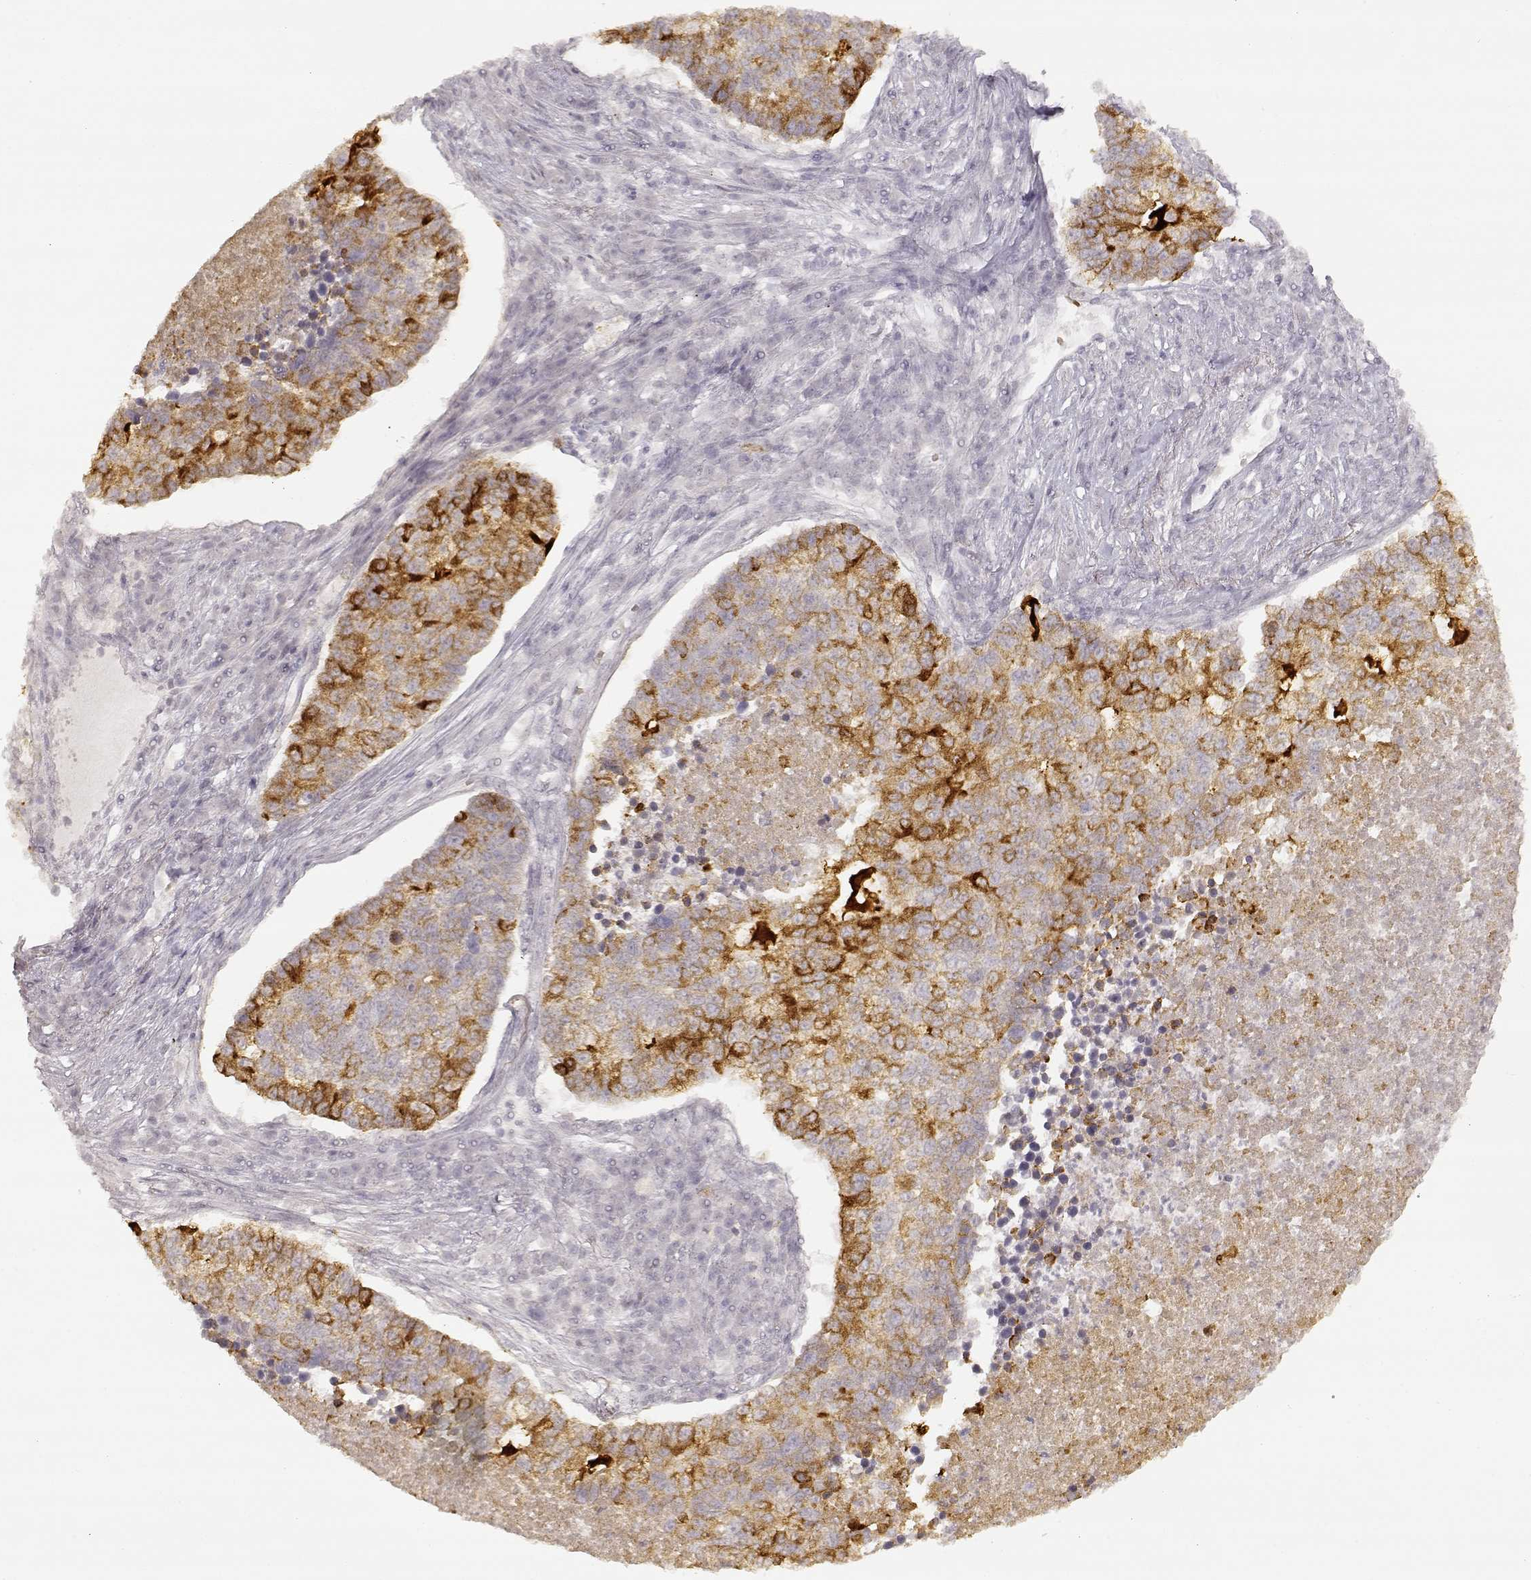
{"staining": {"intensity": "moderate", "quantity": ">75%", "location": "cytoplasmic/membranous"}, "tissue": "lung cancer", "cell_type": "Tumor cells", "image_type": "cancer", "snomed": [{"axis": "morphology", "description": "Adenocarcinoma, NOS"}, {"axis": "topography", "description": "Lung"}], "caption": "There is medium levels of moderate cytoplasmic/membranous expression in tumor cells of lung cancer, as demonstrated by immunohistochemical staining (brown color).", "gene": "LAMC2", "patient": {"sex": "male", "age": 57}}